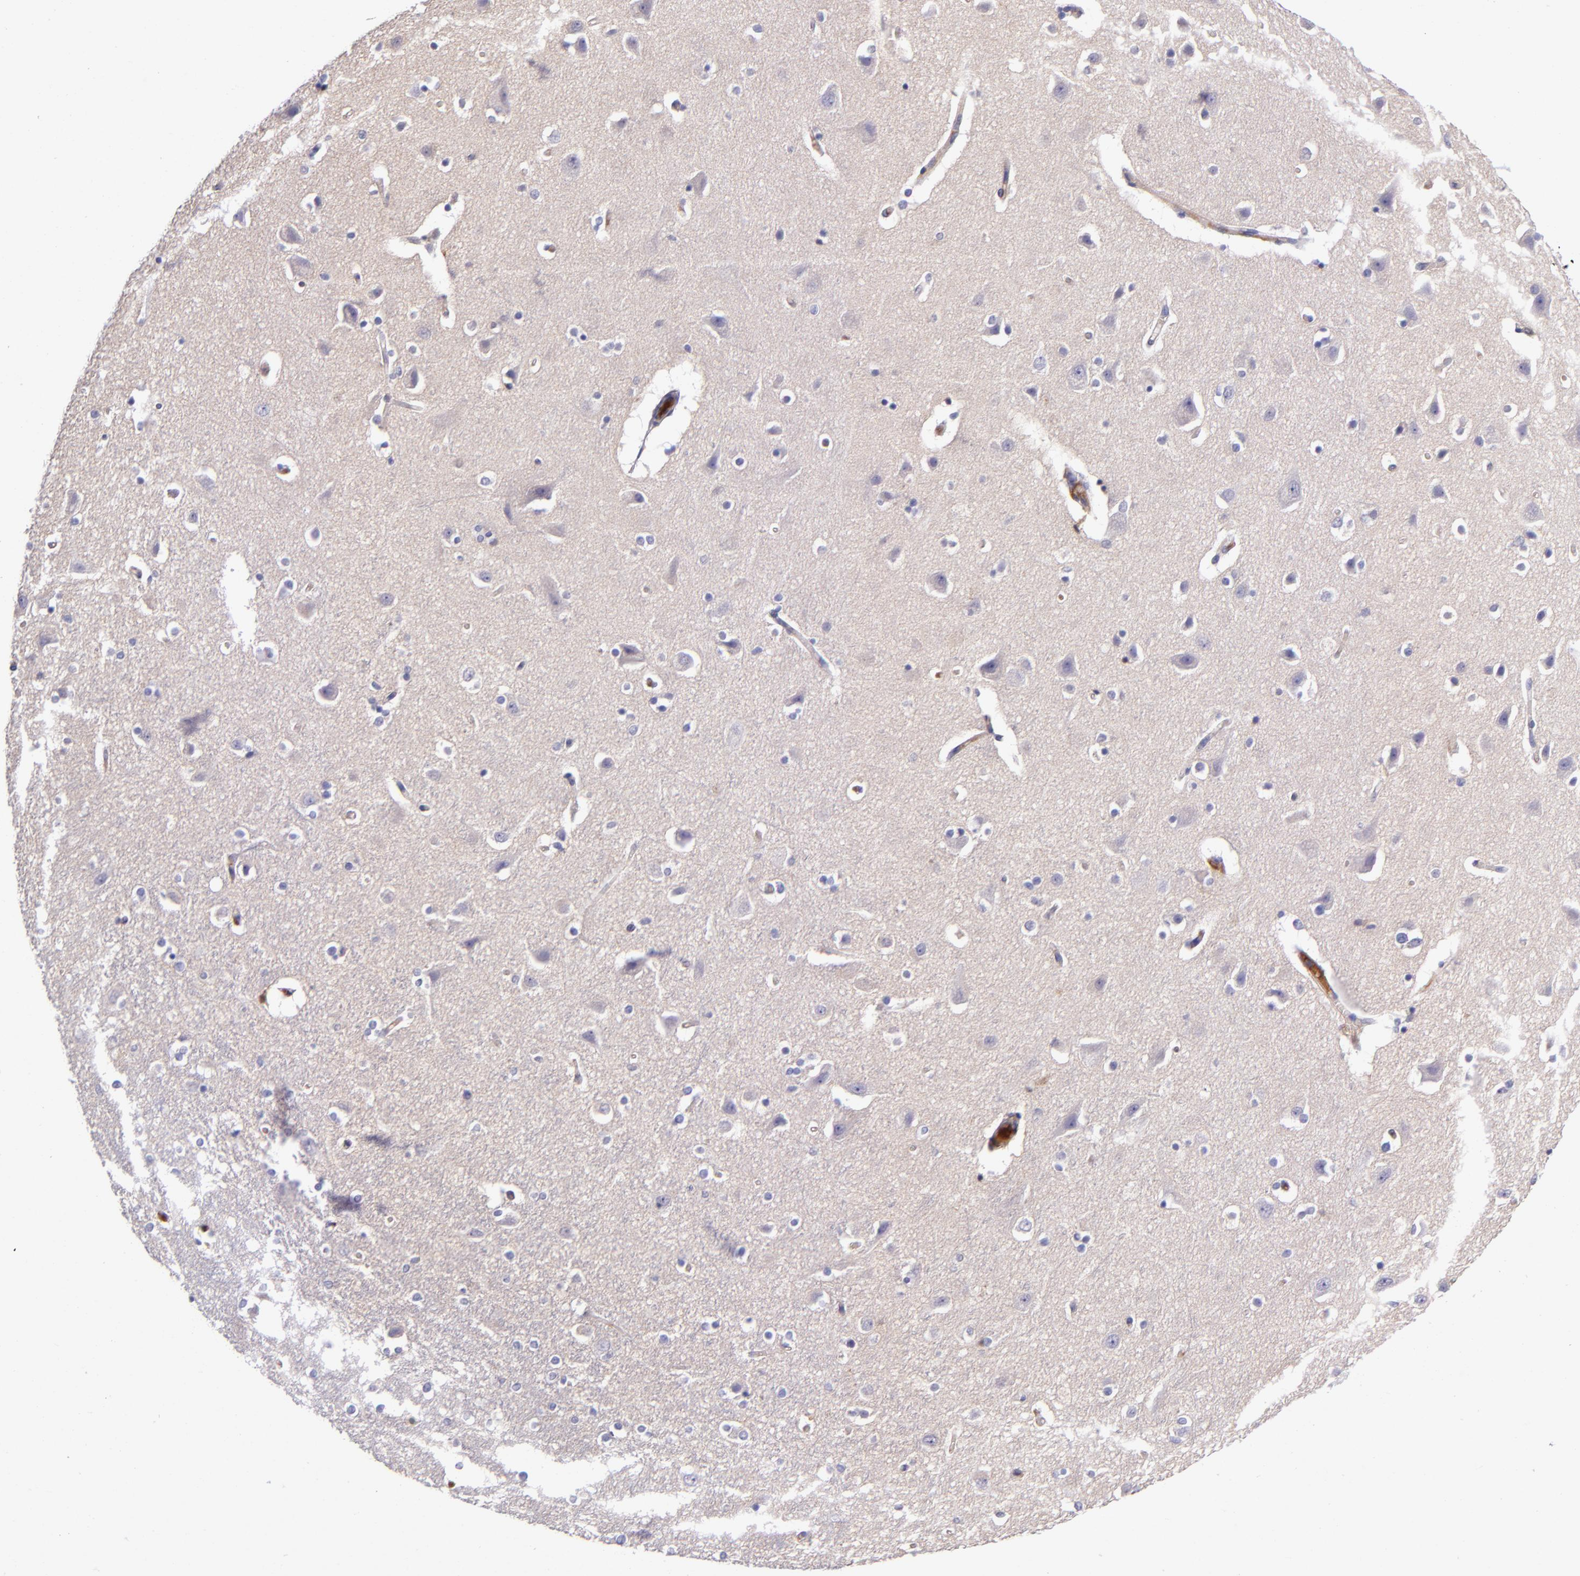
{"staining": {"intensity": "negative", "quantity": "none", "location": "none"}, "tissue": "caudate", "cell_type": "Glial cells", "image_type": "normal", "snomed": [{"axis": "morphology", "description": "Normal tissue, NOS"}, {"axis": "topography", "description": "Lateral ventricle wall"}], "caption": "A high-resolution photomicrograph shows immunohistochemistry staining of normal caudate, which demonstrates no significant staining in glial cells.", "gene": "CLEC3B", "patient": {"sex": "female", "age": 54}}